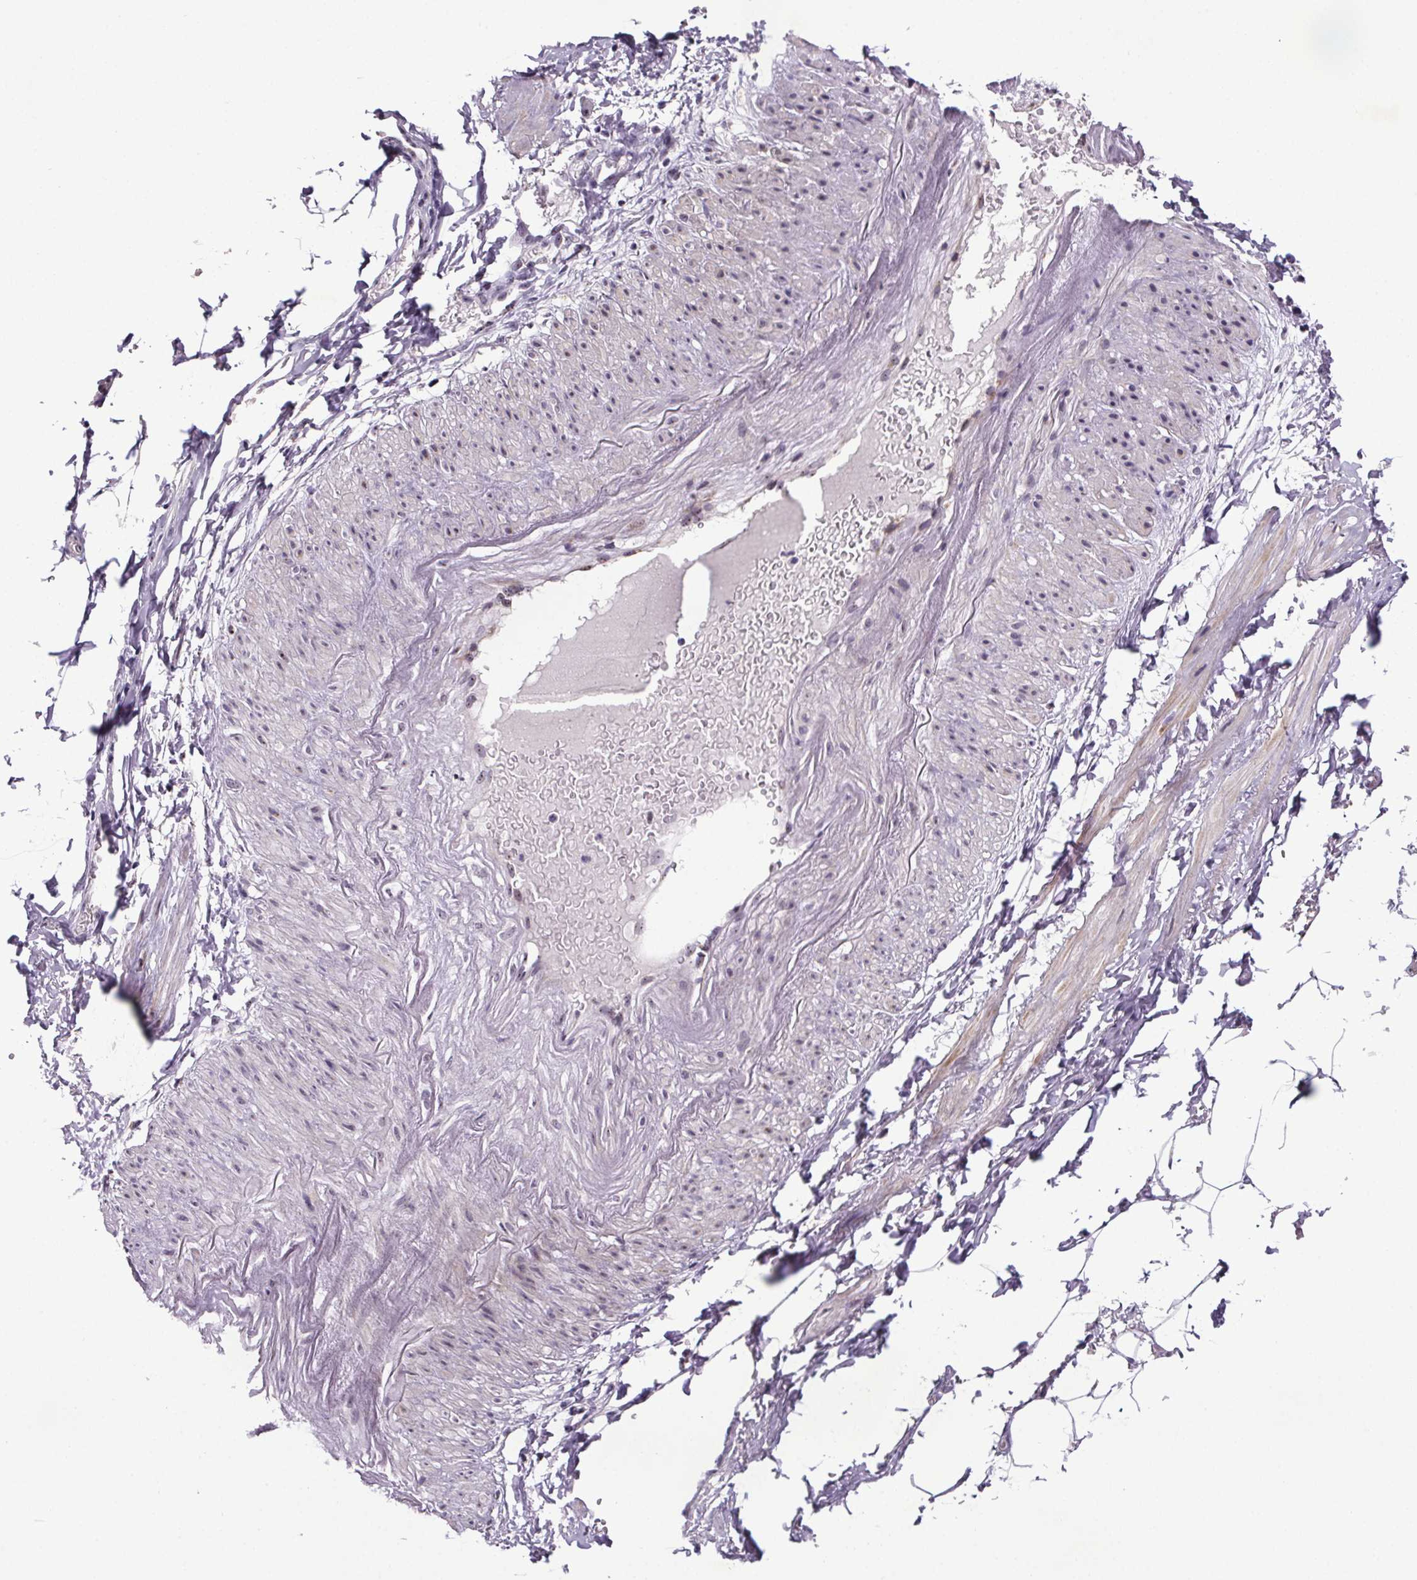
{"staining": {"intensity": "weak", "quantity": "<25%", "location": "nuclear"}, "tissue": "adipose tissue", "cell_type": "Adipocytes", "image_type": "normal", "snomed": [{"axis": "morphology", "description": "Normal tissue, NOS"}, {"axis": "topography", "description": "Prostate"}, {"axis": "topography", "description": "Peripheral nerve tissue"}], "caption": "DAB immunohistochemical staining of normal adipose tissue displays no significant staining in adipocytes.", "gene": "ATMIN", "patient": {"sex": "male", "age": 55}}